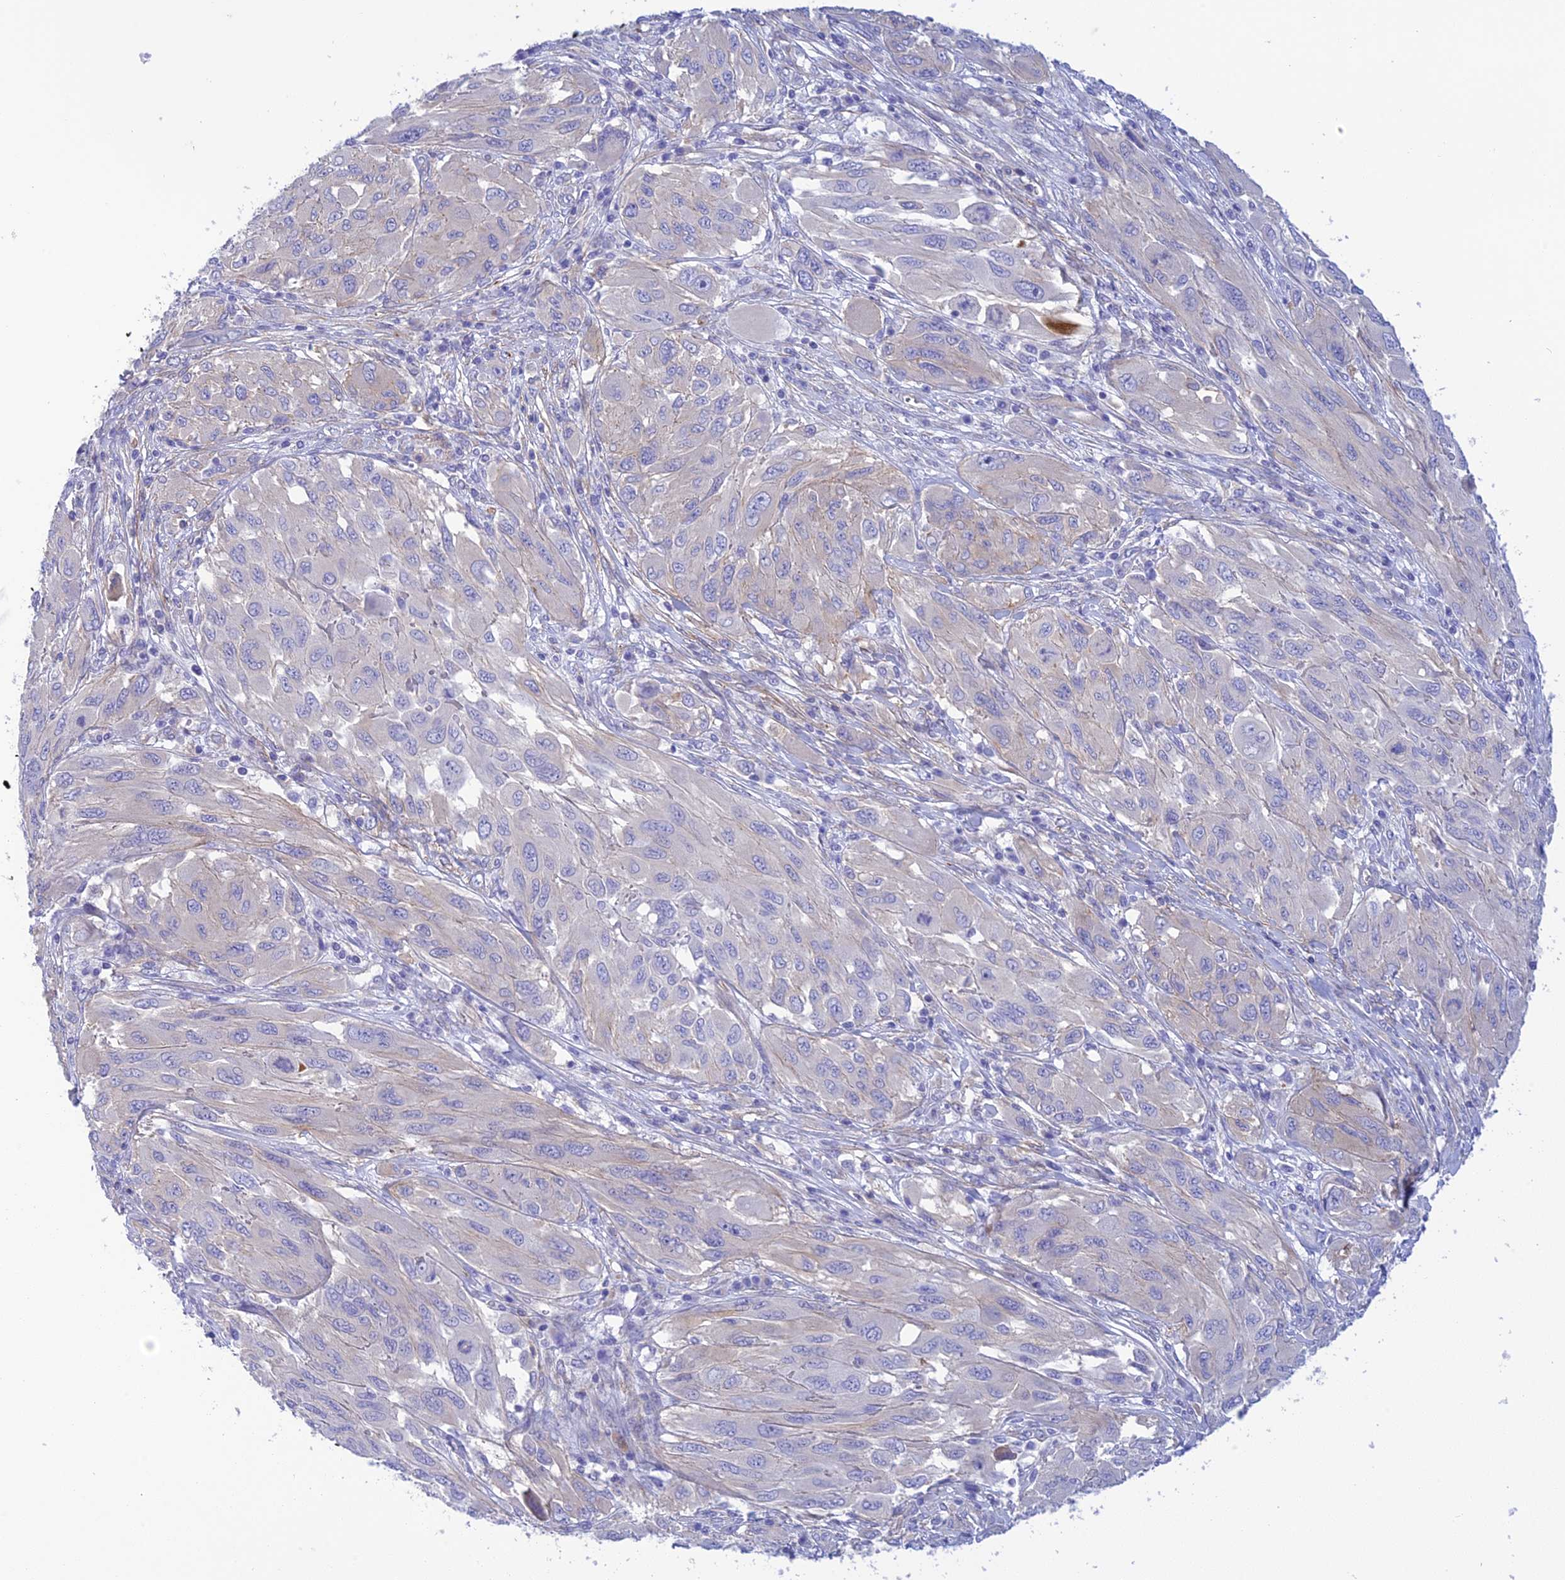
{"staining": {"intensity": "negative", "quantity": "none", "location": "none"}, "tissue": "melanoma", "cell_type": "Tumor cells", "image_type": "cancer", "snomed": [{"axis": "morphology", "description": "Malignant melanoma, NOS"}, {"axis": "topography", "description": "Skin"}], "caption": "DAB (3,3'-diaminobenzidine) immunohistochemical staining of malignant melanoma reveals no significant expression in tumor cells.", "gene": "ZDHHC16", "patient": {"sex": "female", "age": 91}}